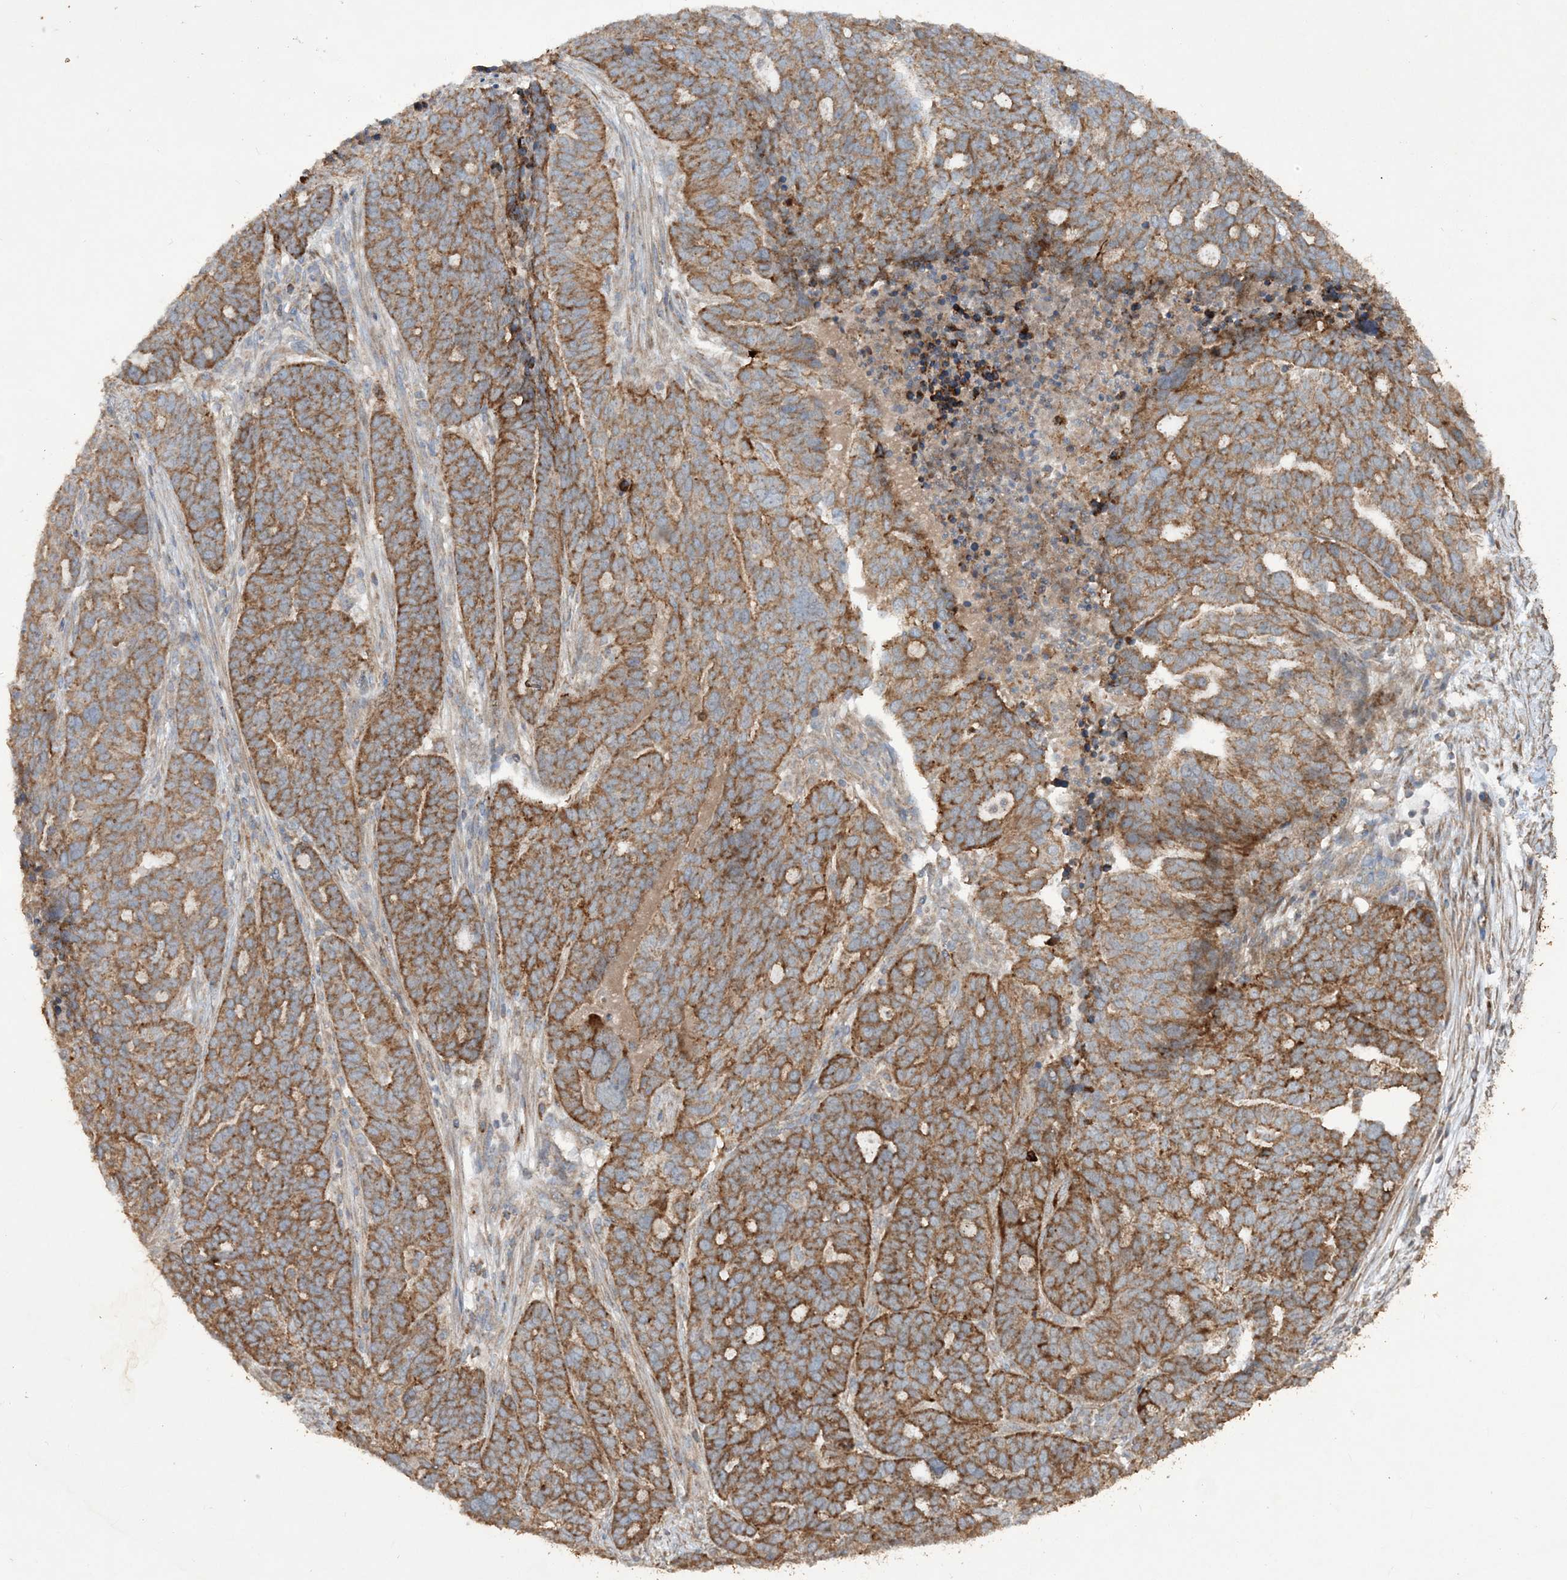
{"staining": {"intensity": "moderate", "quantity": ">75%", "location": "cytoplasmic/membranous"}, "tissue": "ovarian cancer", "cell_type": "Tumor cells", "image_type": "cancer", "snomed": [{"axis": "morphology", "description": "Cystadenocarcinoma, serous, NOS"}, {"axis": "topography", "description": "Ovary"}], "caption": "The photomicrograph reveals immunohistochemical staining of ovarian serous cystadenocarcinoma. There is moderate cytoplasmic/membranous positivity is seen in about >75% of tumor cells.", "gene": "TTC7A", "patient": {"sex": "female", "age": 59}}